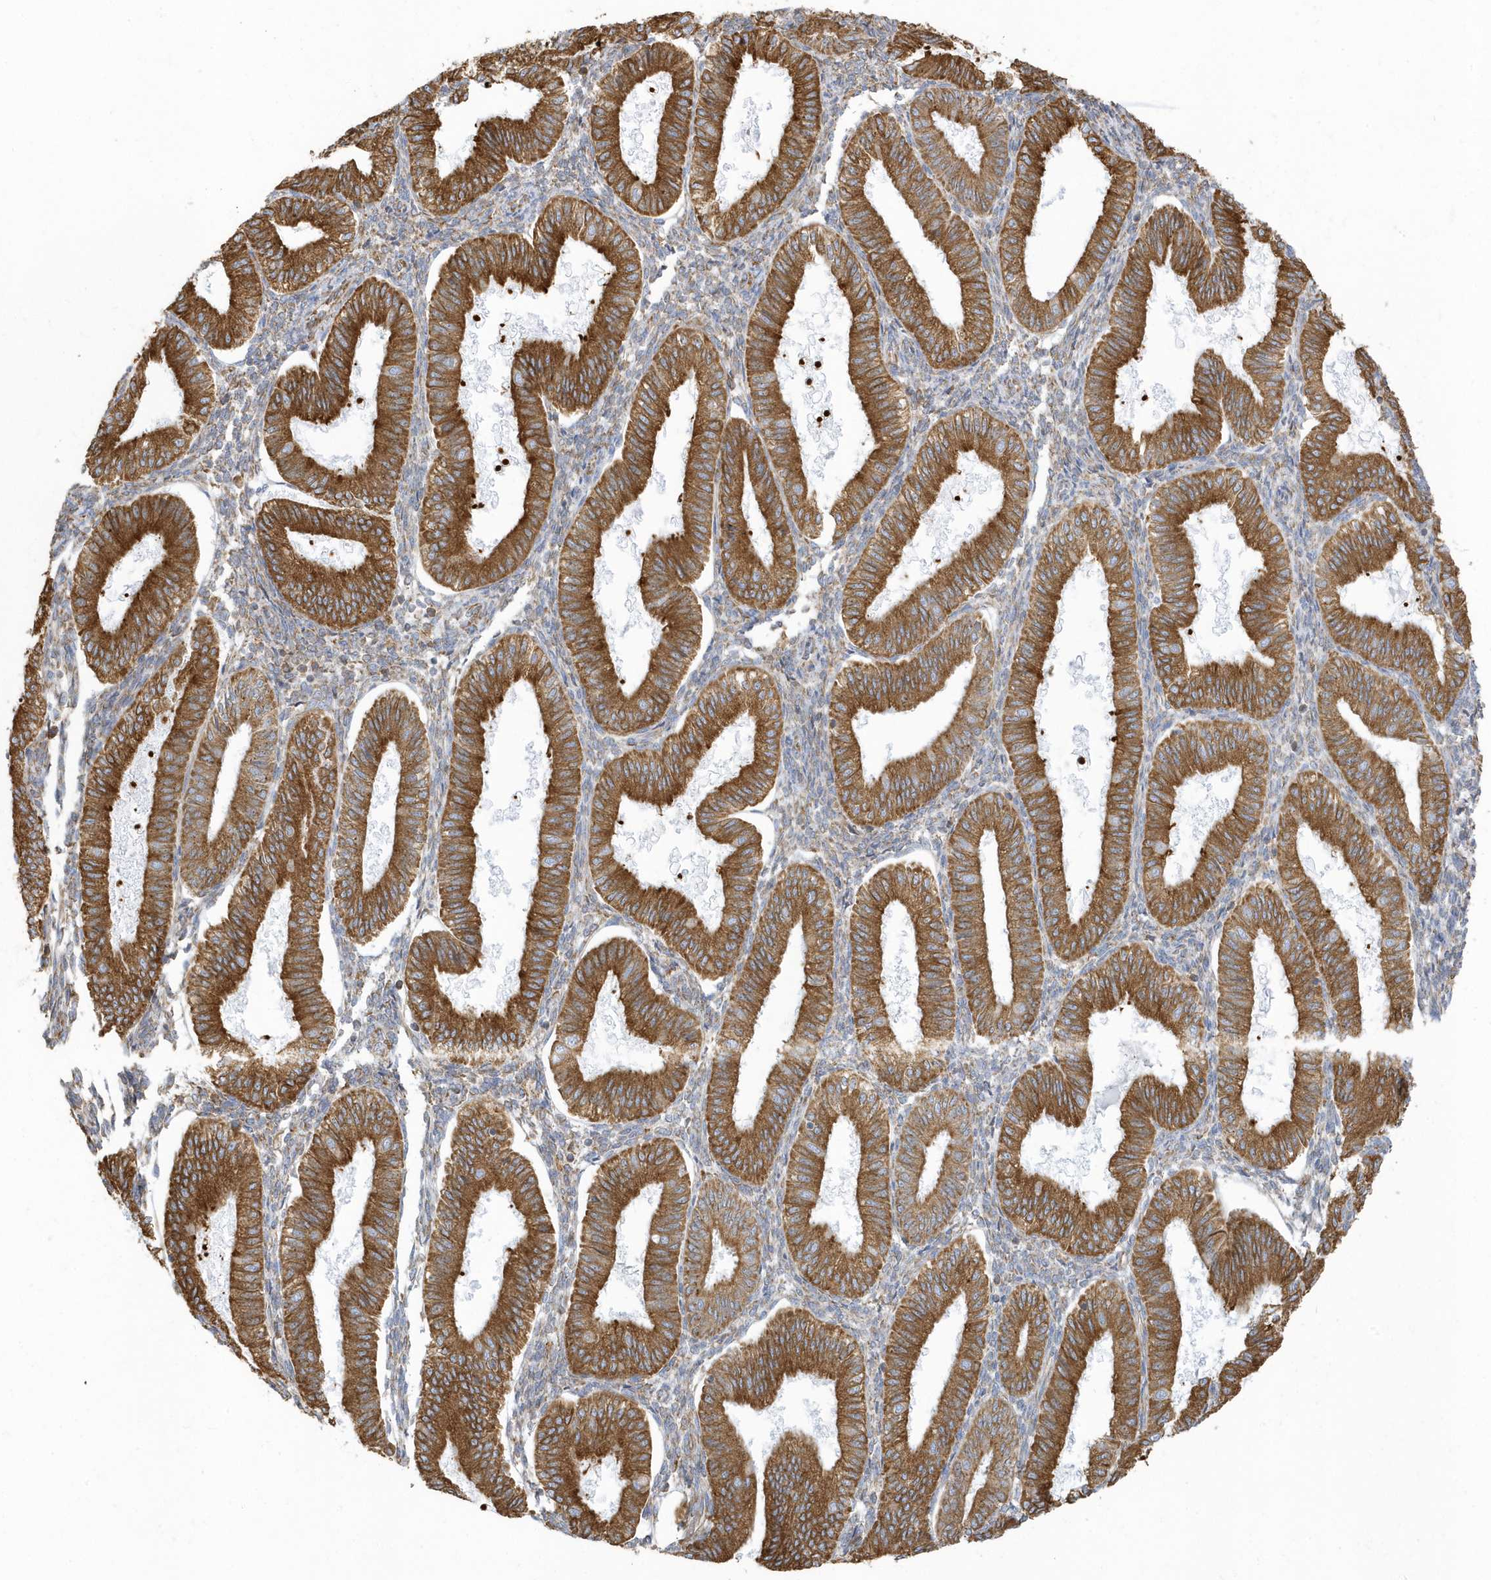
{"staining": {"intensity": "moderate", "quantity": ">75%", "location": "cytoplasmic/membranous"}, "tissue": "endometrium", "cell_type": "Cells in endometrial stroma", "image_type": "normal", "snomed": [{"axis": "morphology", "description": "Normal tissue, NOS"}, {"axis": "topography", "description": "Endometrium"}], "caption": "Endometrium was stained to show a protein in brown. There is medium levels of moderate cytoplasmic/membranous positivity in about >75% of cells in endometrial stroma.", "gene": "PDIA6", "patient": {"sex": "female", "age": 39}}